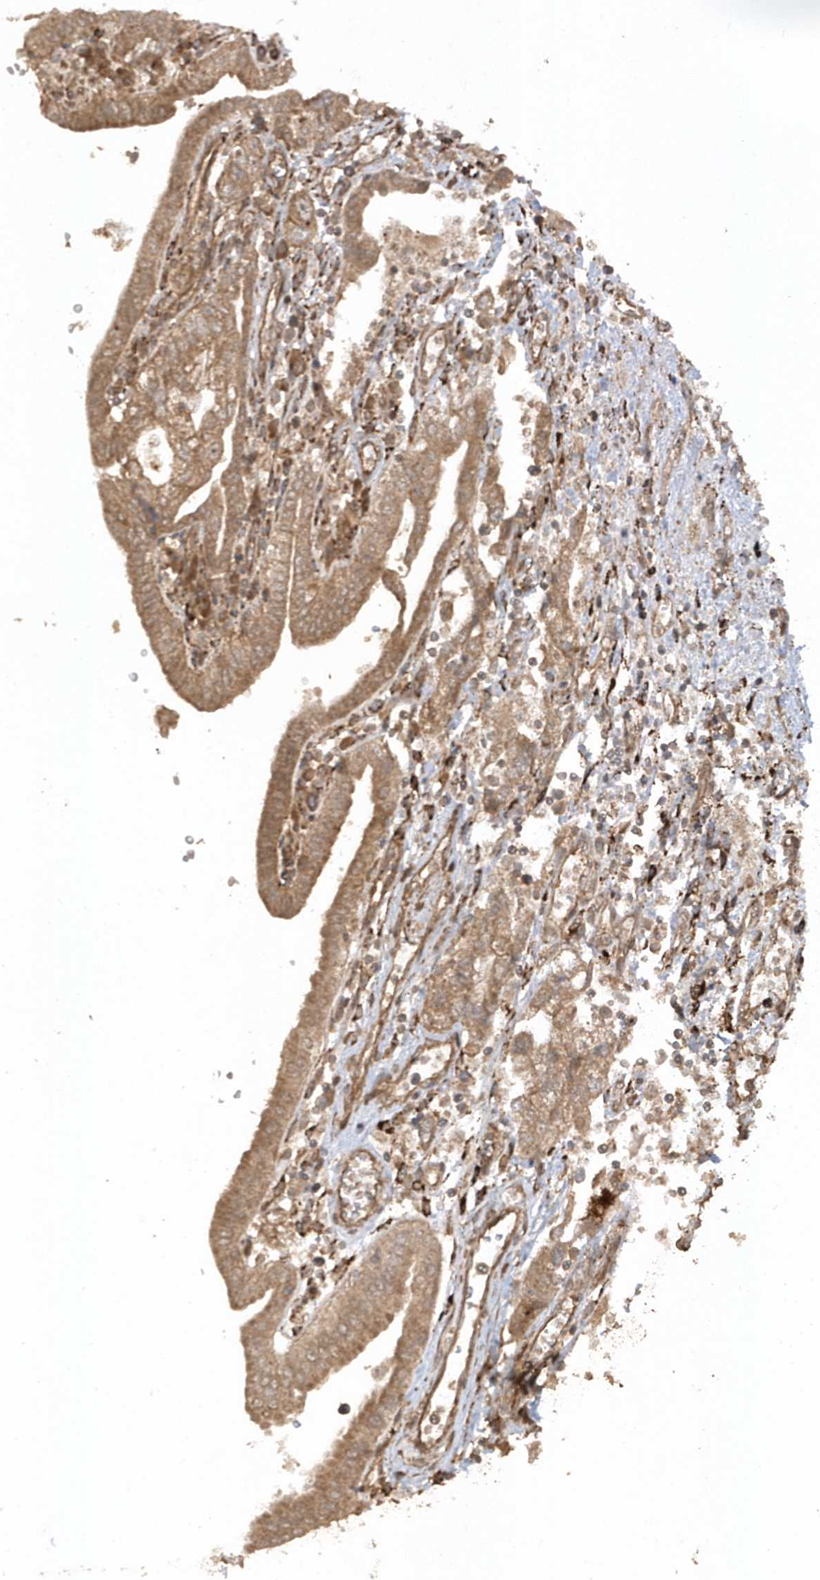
{"staining": {"intensity": "moderate", "quantity": ">75%", "location": "cytoplasmic/membranous"}, "tissue": "pancreatic cancer", "cell_type": "Tumor cells", "image_type": "cancer", "snomed": [{"axis": "morphology", "description": "Adenocarcinoma, NOS"}, {"axis": "topography", "description": "Pancreas"}], "caption": "Moderate cytoplasmic/membranous protein positivity is seen in approximately >75% of tumor cells in pancreatic adenocarcinoma. (Brightfield microscopy of DAB IHC at high magnification).", "gene": "AVPI1", "patient": {"sex": "female", "age": 73}}